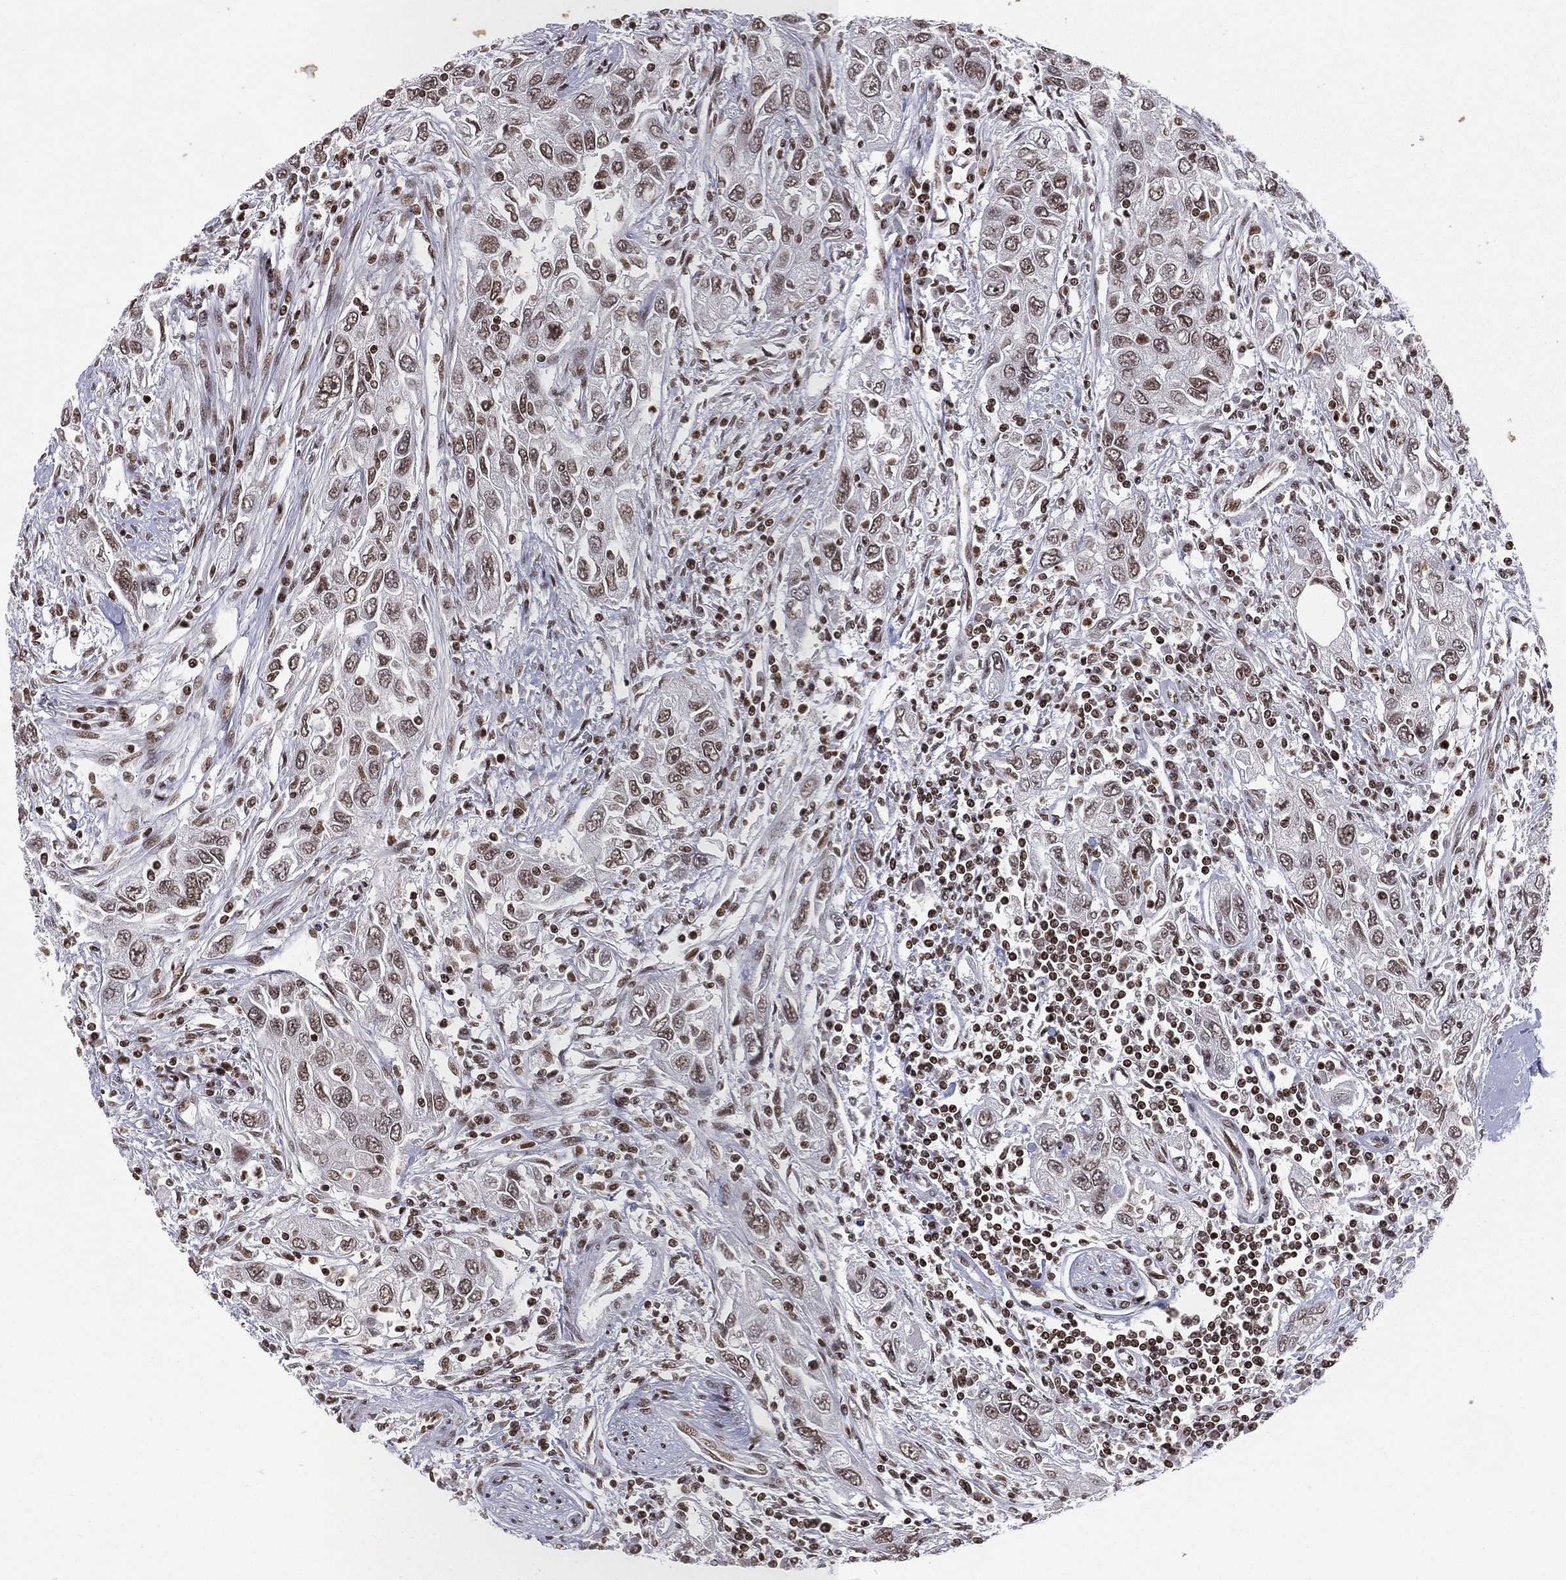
{"staining": {"intensity": "weak", "quantity": ">75%", "location": "nuclear"}, "tissue": "urothelial cancer", "cell_type": "Tumor cells", "image_type": "cancer", "snomed": [{"axis": "morphology", "description": "Urothelial carcinoma, High grade"}, {"axis": "topography", "description": "Urinary bladder"}], "caption": "Immunohistochemistry image of neoplastic tissue: high-grade urothelial carcinoma stained using IHC demonstrates low levels of weak protein expression localized specifically in the nuclear of tumor cells, appearing as a nuclear brown color.", "gene": "RFX7", "patient": {"sex": "male", "age": 76}}